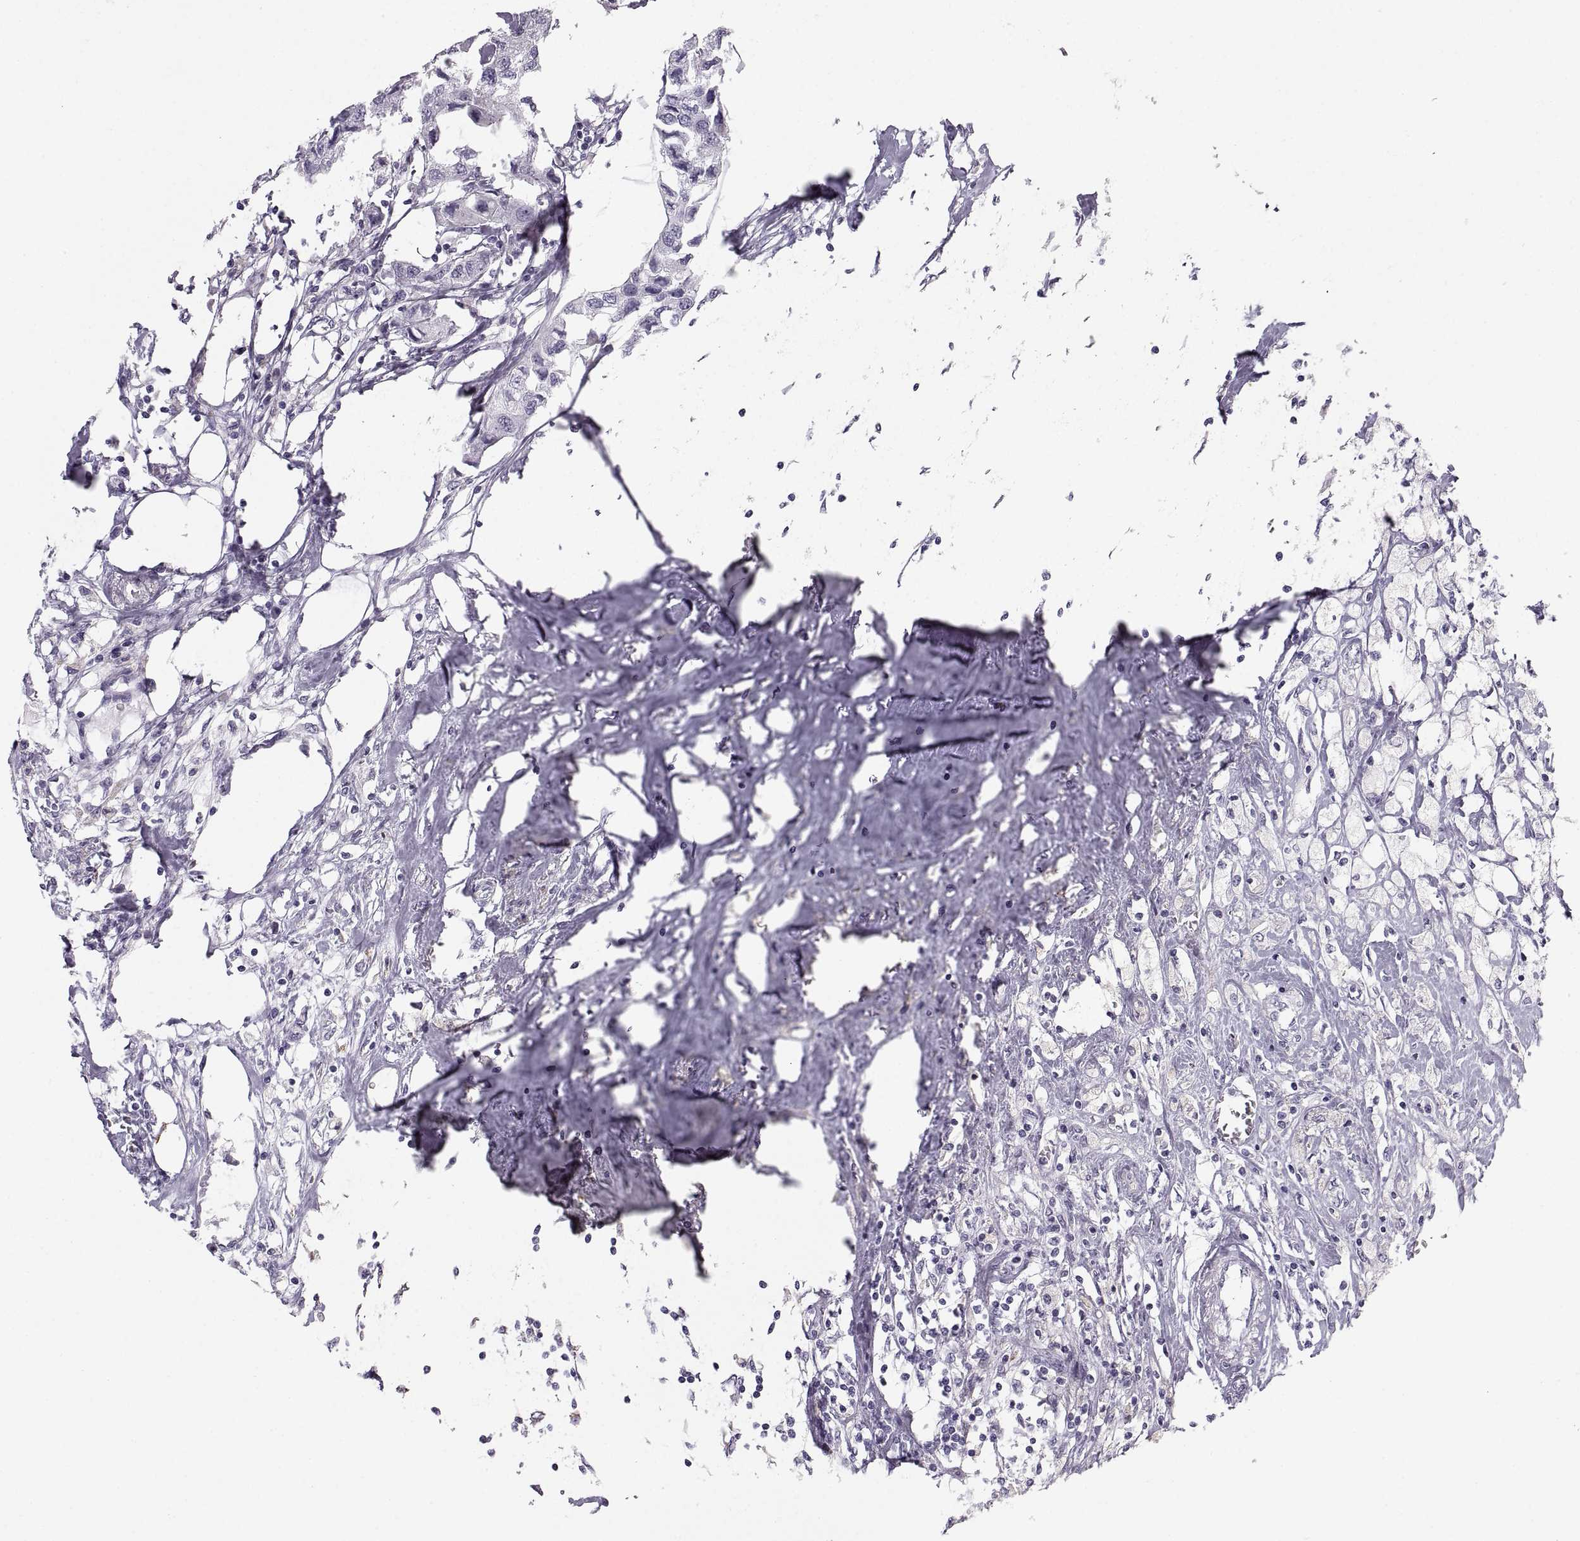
{"staining": {"intensity": "negative", "quantity": "none", "location": "none"}, "tissue": "breast cancer", "cell_type": "Tumor cells", "image_type": "cancer", "snomed": [{"axis": "morphology", "description": "Duct carcinoma"}, {"axis": "topography", "description": "Breast"}], "caption": "Tumor cells show no significant staining in breast cancer (infiltrating ductal carcinoma).", "gene": "COL9A3", "patient": {"sex": "female", "age": 80}}